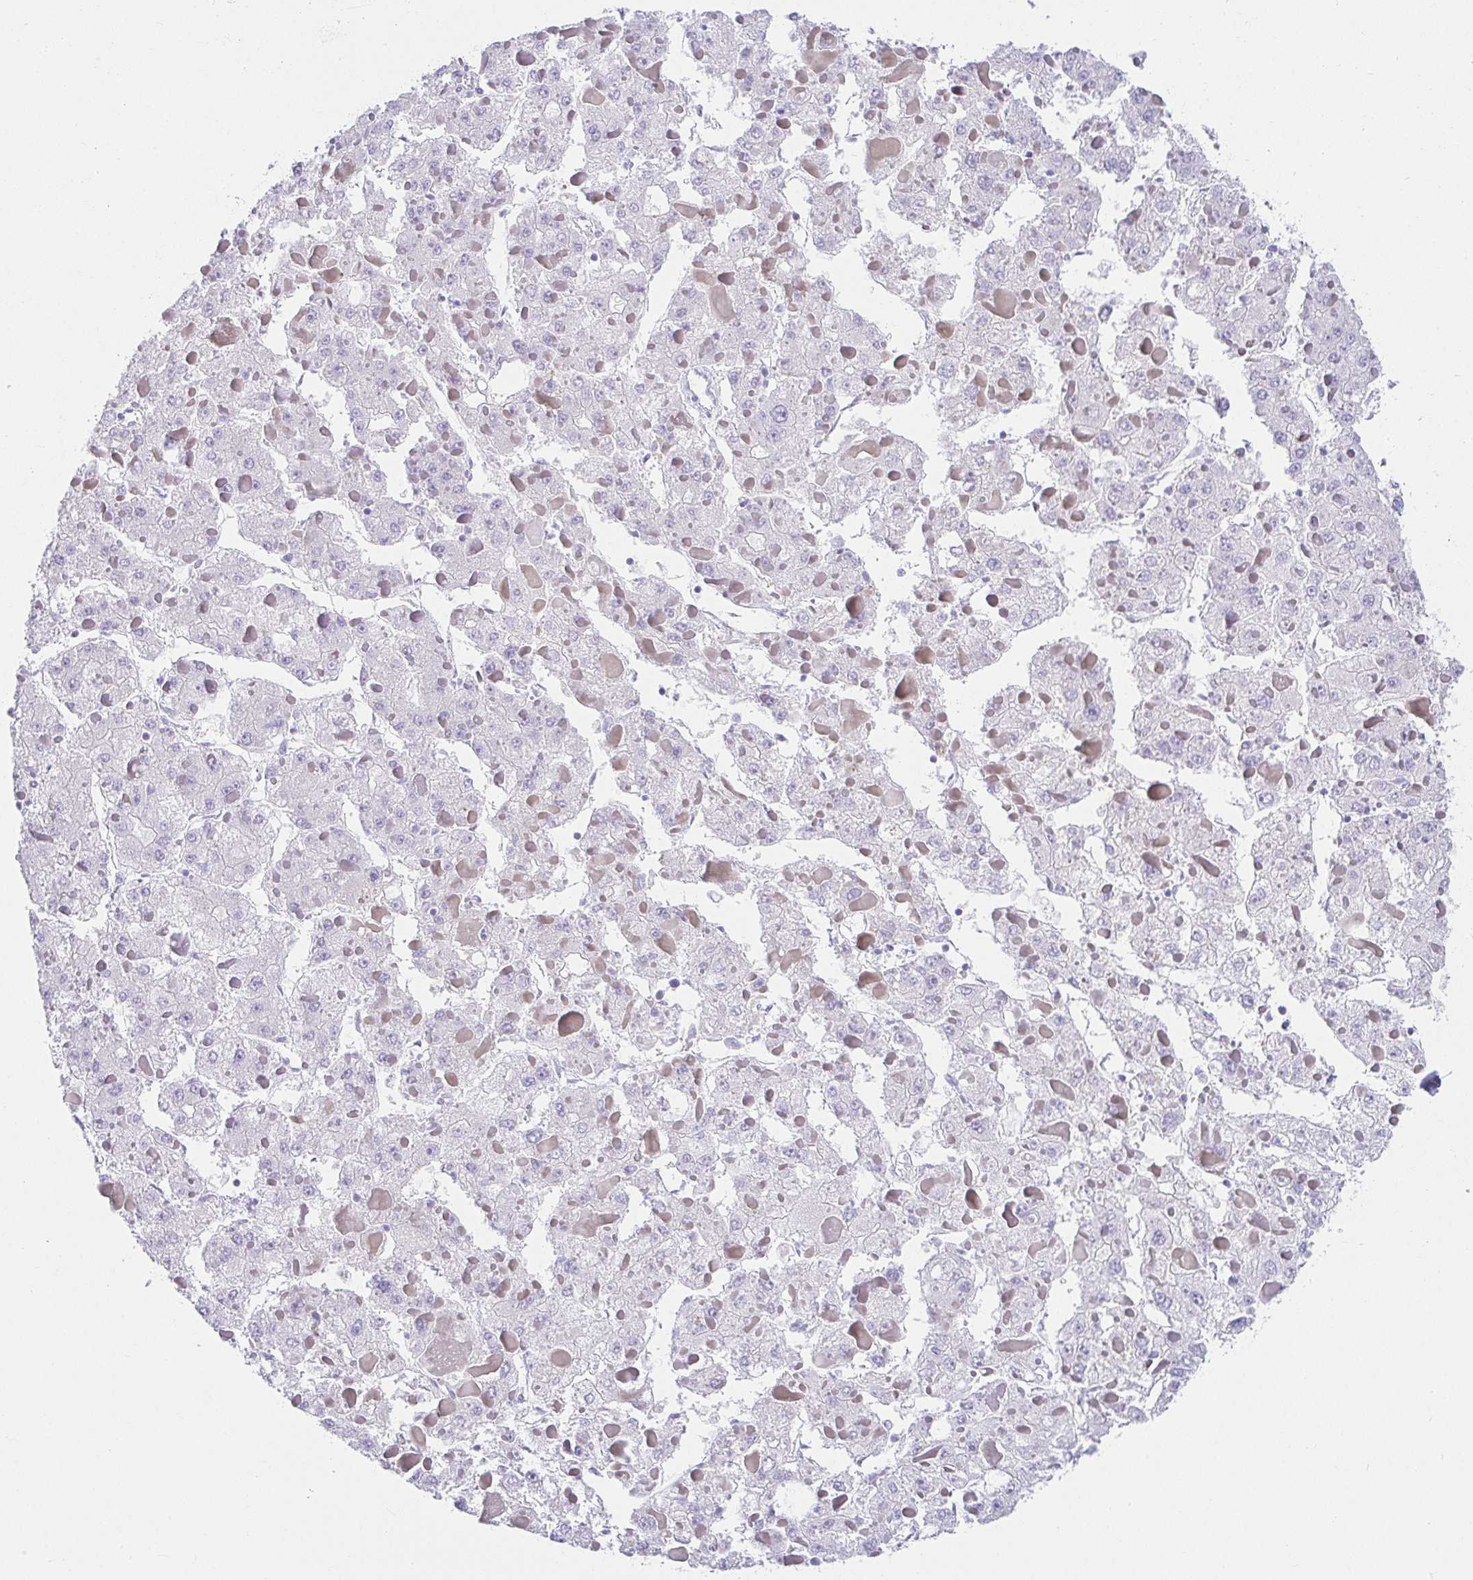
{"staining": {"intensity": "negative", "quantity": "none", "location": "none"}, "tissue": "liver cancer", "cell_type": "Tumor cells", "image_type": "cancer", "snomed": [{"axis": "morphology", "description": "Carcinoma, Hepatocellular, NOS"}, {"axis": "topography", "description": "Liver"}], "caption": "A photomicrograph of human hepatocellular carcinoma (liver) is negative for staining in tumor cells. (DAB immunohistochemistry (IHC) visualized using brightfield microscopy, high magnification).", "gene": "VGLL1", "patient": {"sex": "female", "age": 73}}